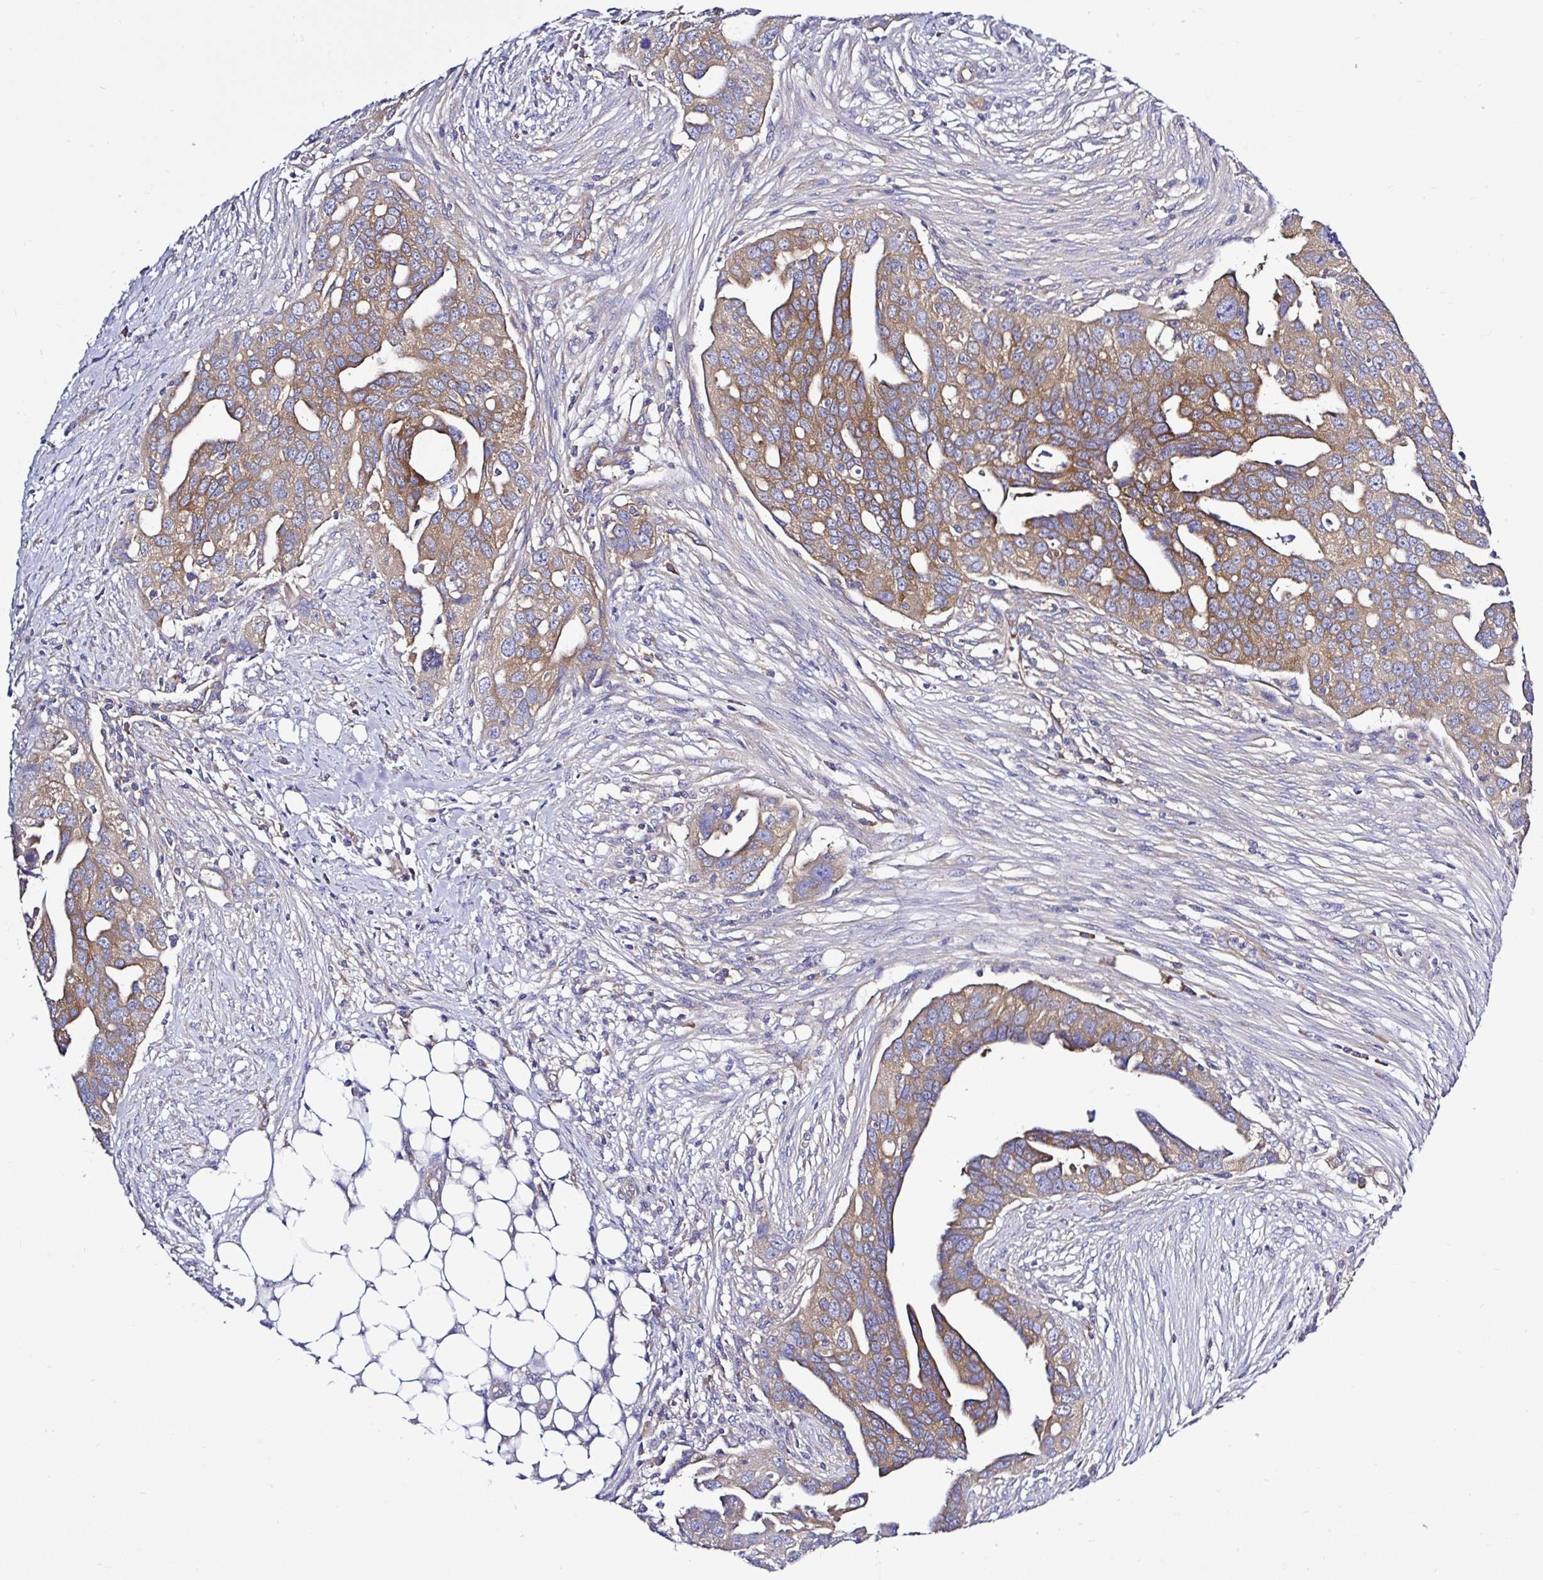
{"staining": {"intensity": "moderate", "quantity": ">75%", "location": "cytoplasmic/membranous"}, "tissue": "ovarian cancer", "cell_type": "Tumor cells", "image_type": "cancer", "snomed": [{"axis": "morphology", "description": "Carcinoma, endometroid"}, {"axis": "morphology", "description": "Cystadenocarcinoma, serous, NOS"}, {"axis": "topography", "description": "Ovary"}], "caption": "Ovarian cancer (endometroid carcinoma) tissue reveals moderate cytoplasmic/membranous positivity in approximately >75% of tumor cells, visualized by immunohistochemistry.", "gene": "LARS1", "patient": {"sex": "female", "age": 45}}